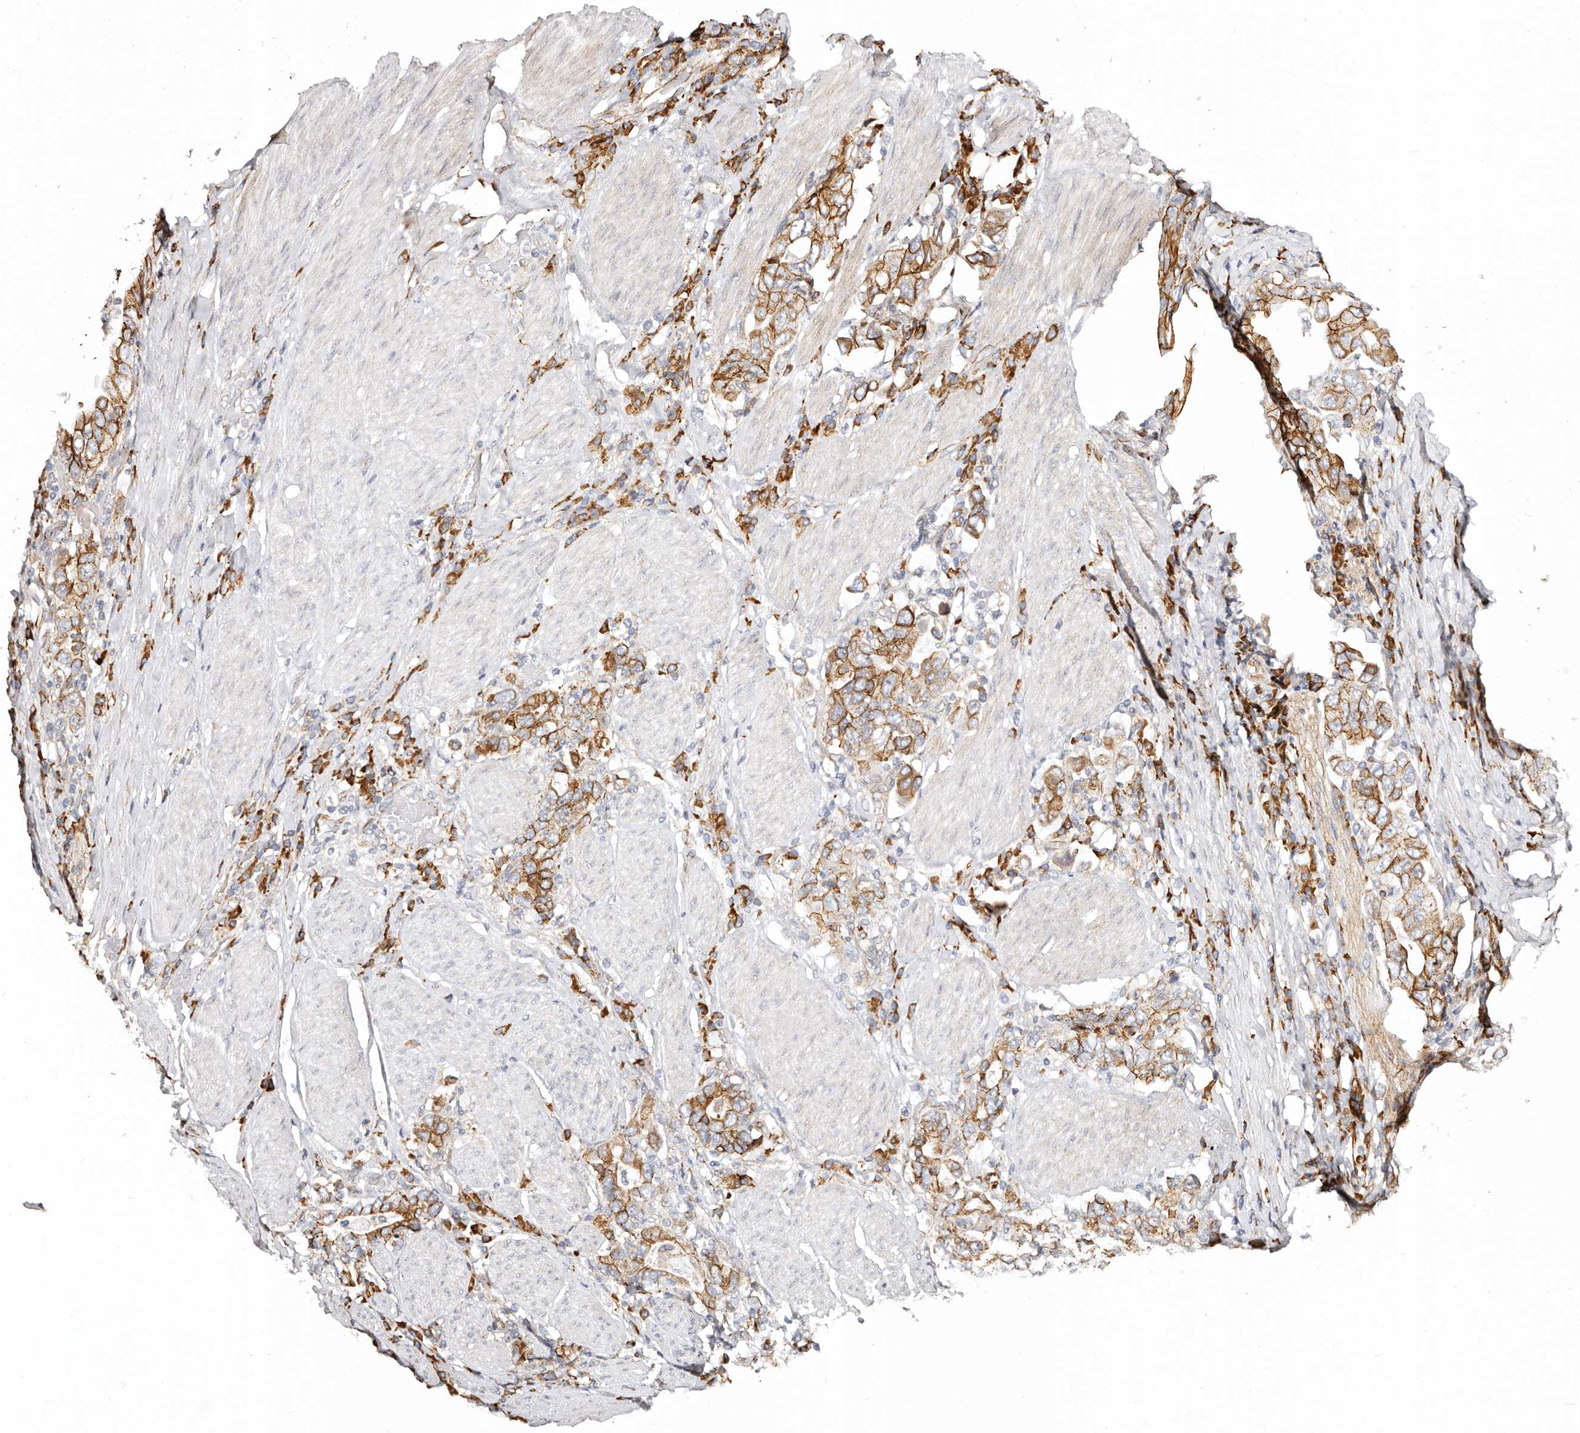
{"staining": {"intensity": "strong", "quantity": ">75%", "location": "cytoplasmic/membranous"}, "tissue": "stomach cancer", "cell_type": "Tumor cells", "image_type": "cancer", "snomed": [{"axis": "morphology", "description": "Adenocarcinoma, NOS"}, {"axis": "topography", "description": "Stomach, upper"}], "caption": "IHC micrograph of stomach adenocarcinoma stained for a protein (brown), which demonstrates high levels of strong cytoplasmic/membranous staining in approximately >75% of tumor cells.", "gene": "CTNNB1", "patient": {"sex": "male", "age": 62}}